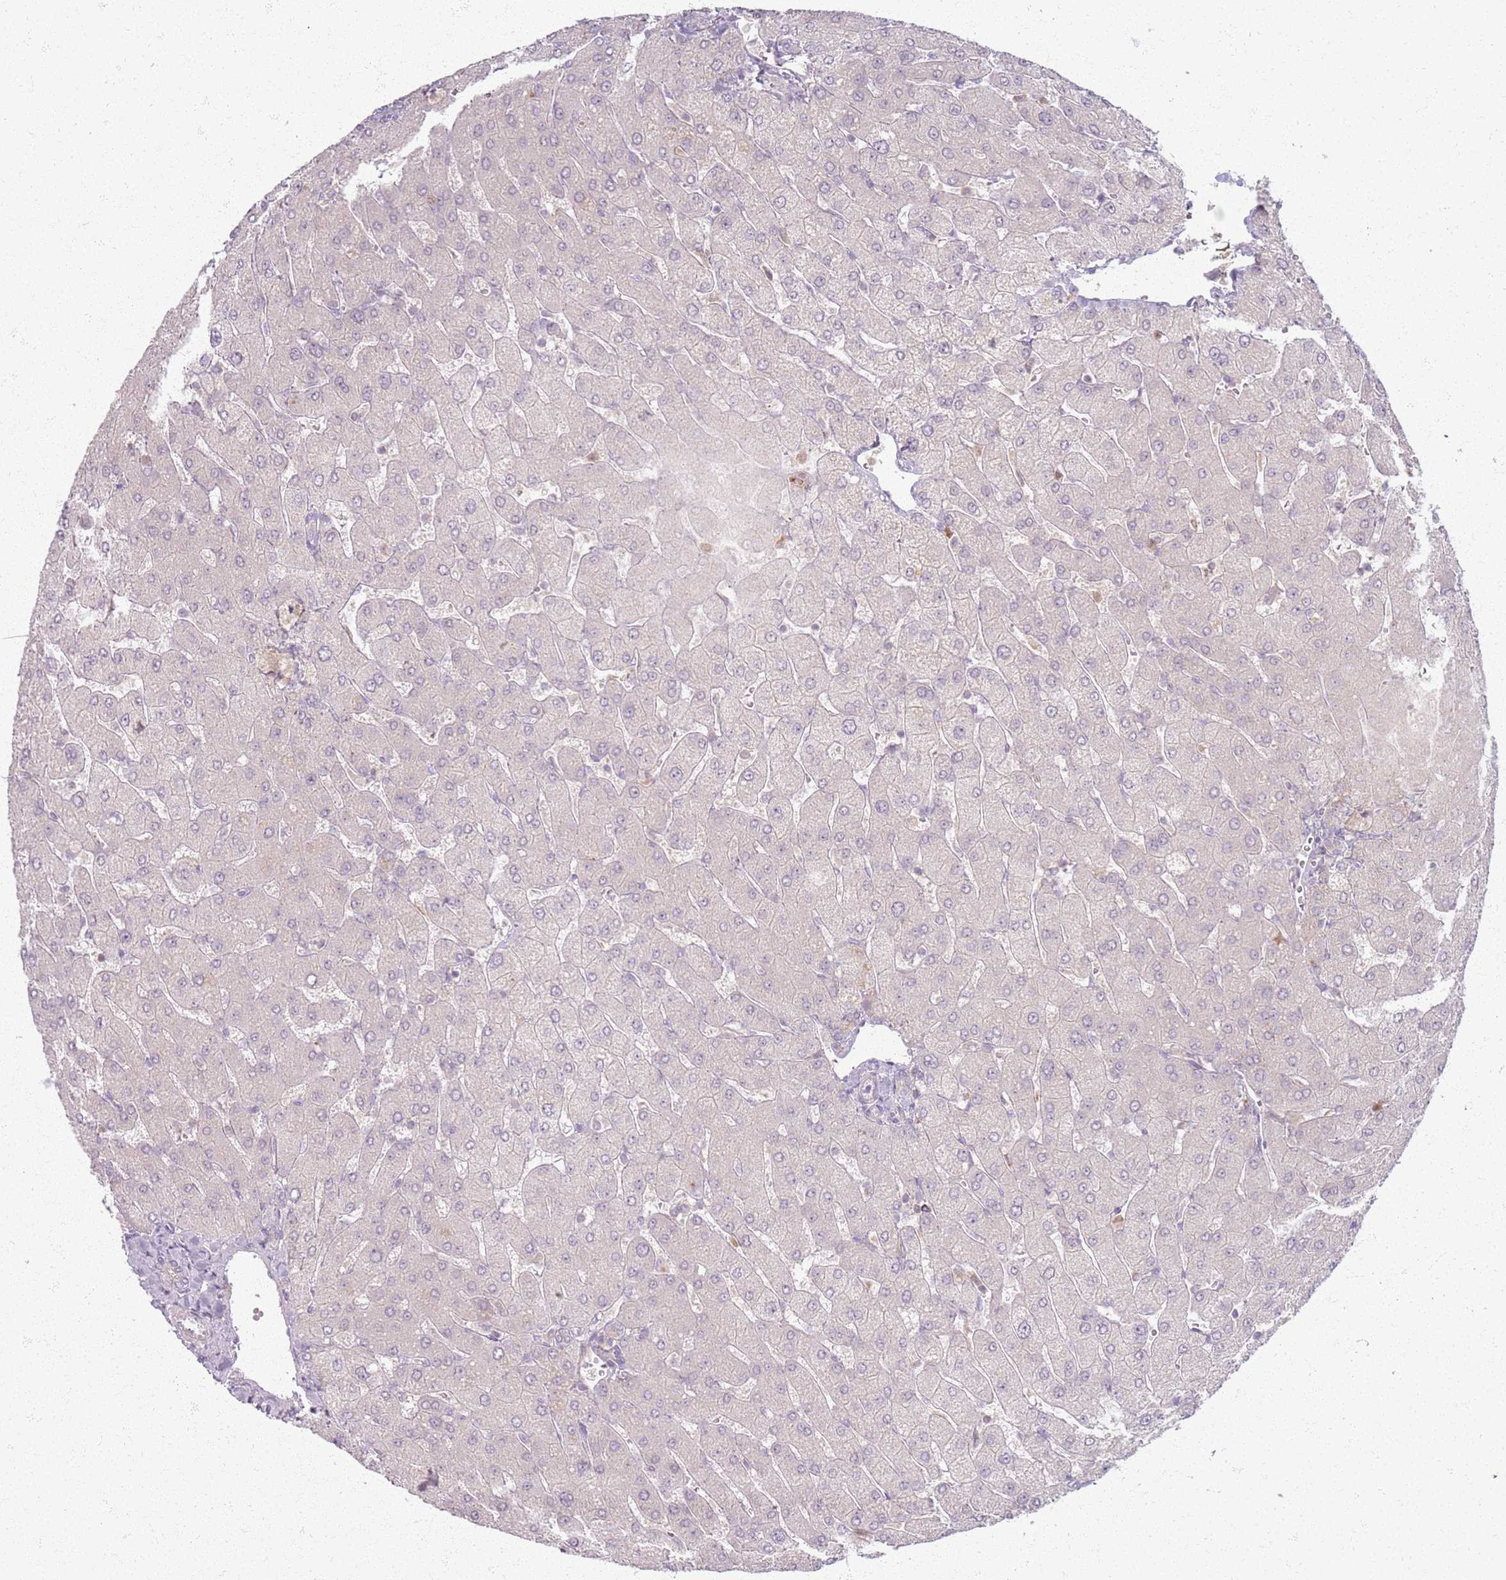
{"staining": {"intensity": "negative", "quantity": "none", "location": "none"}, "tissue": "liver", "cell_type": "Cholangiocytes", "image_type": "normal", "snomed": [{"axis": "morphology", "description": "Normal tissue, NOS"}, {"axis": "topography", "description": "Liver"}], "caption": "Immunohistochemical staining of benign liver demonstrates no significant positivity in cholangiocytes. Nuclei are stained in blue.", "gene": "ZDHHC2", "patient": {"sex": "male", "age": 55}}